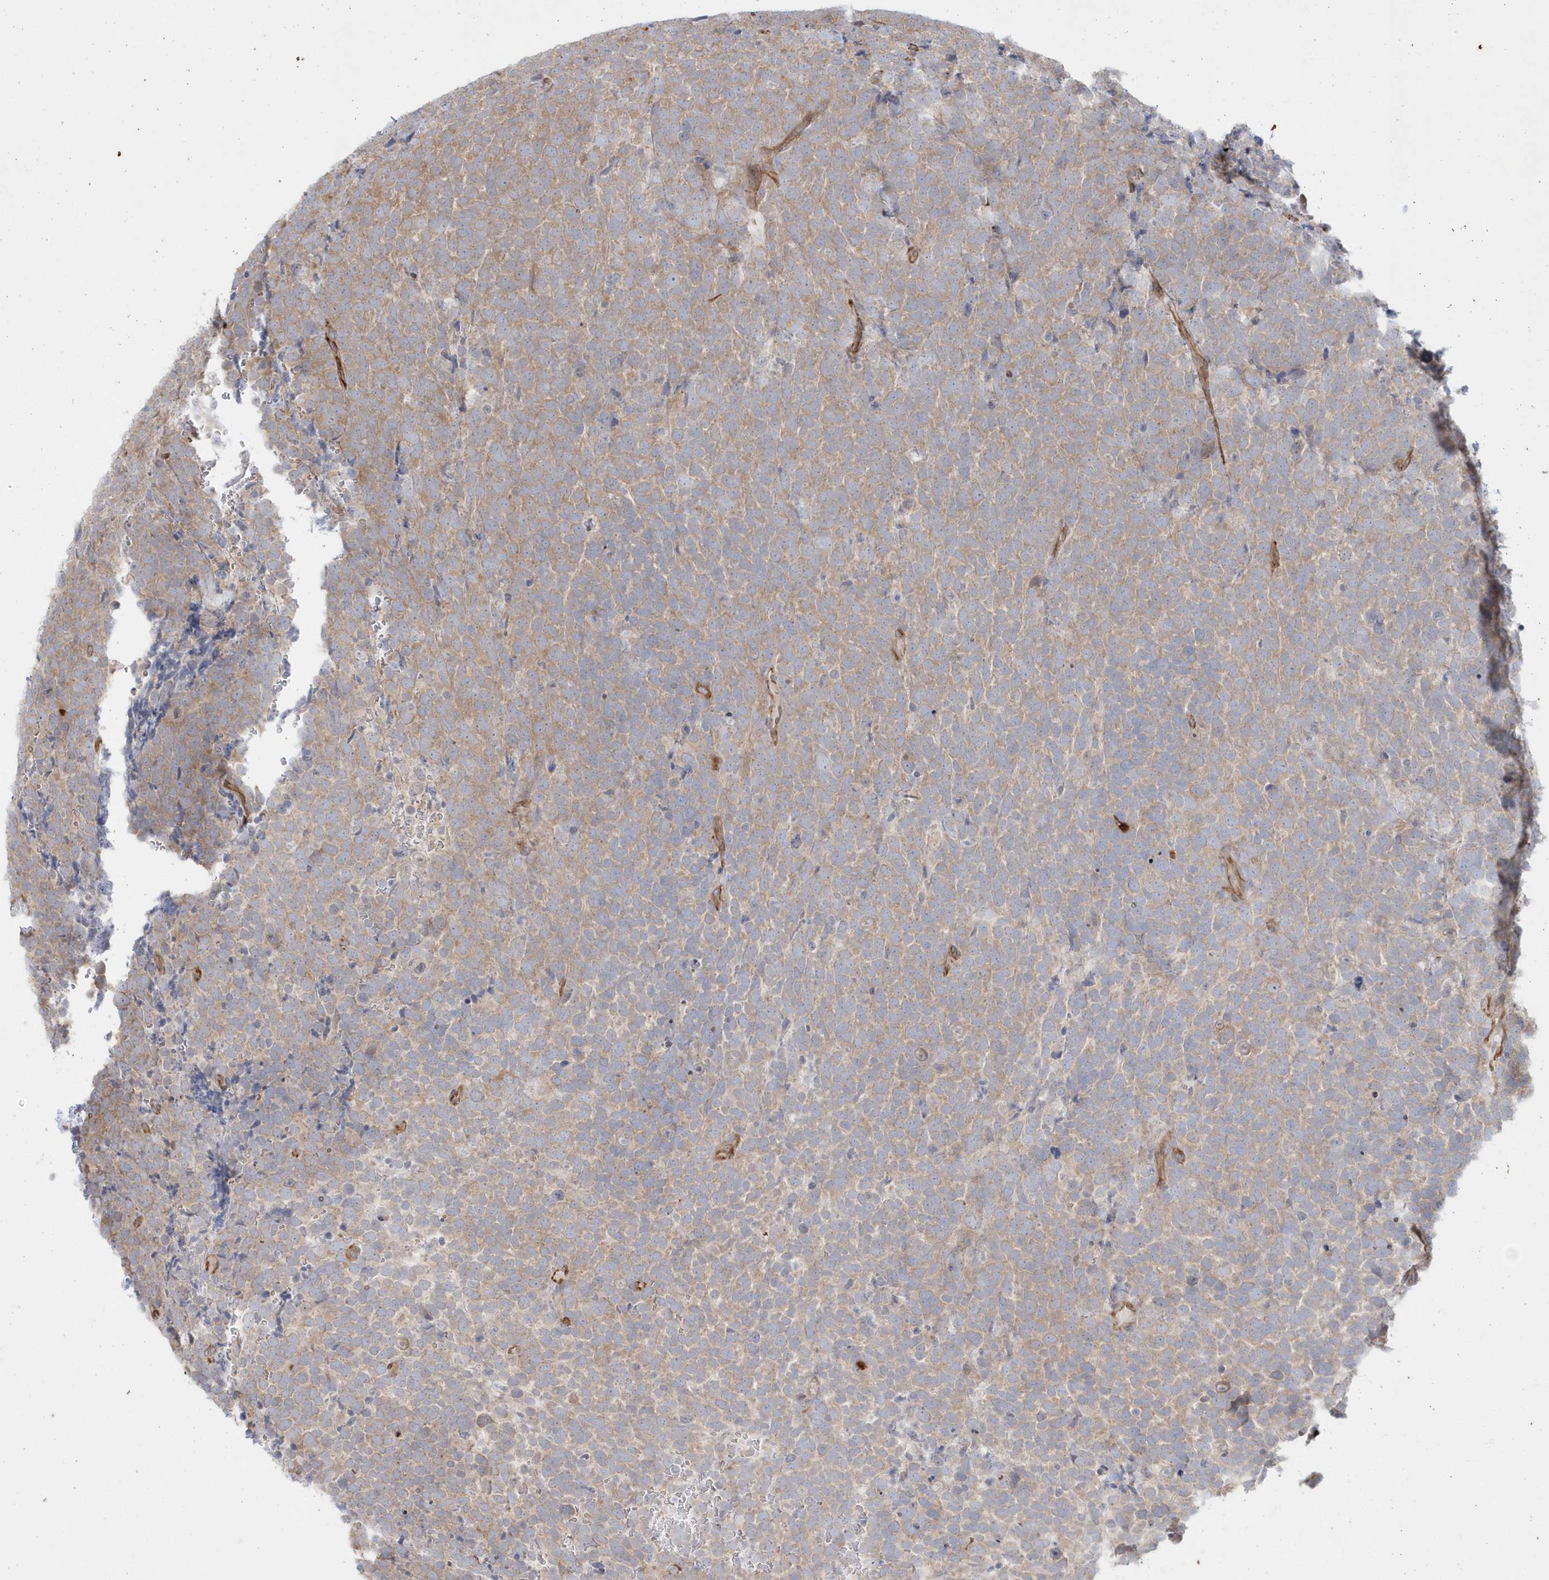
{"staining": {"intensity": "weak", "quantity": ">75%", "location": "cytoplasmic/membranous"}, "tissue": "urothelial cancer", "cell_type": "Tumor cells", "image_type": "cancer", "snomed": [{"axis": "morphology", "description": "Urothelial carcinoma, High grade"}, {"axis": "topography", "description": "Urinary bladder"}], "caption": "Tumor cells display low levels of weak cytoplasmic/membranous positivity in approximately >75% of cells in urothelial cancer.", "gene": "DHX57", "patient": {"sex": "female", "age": 82}}